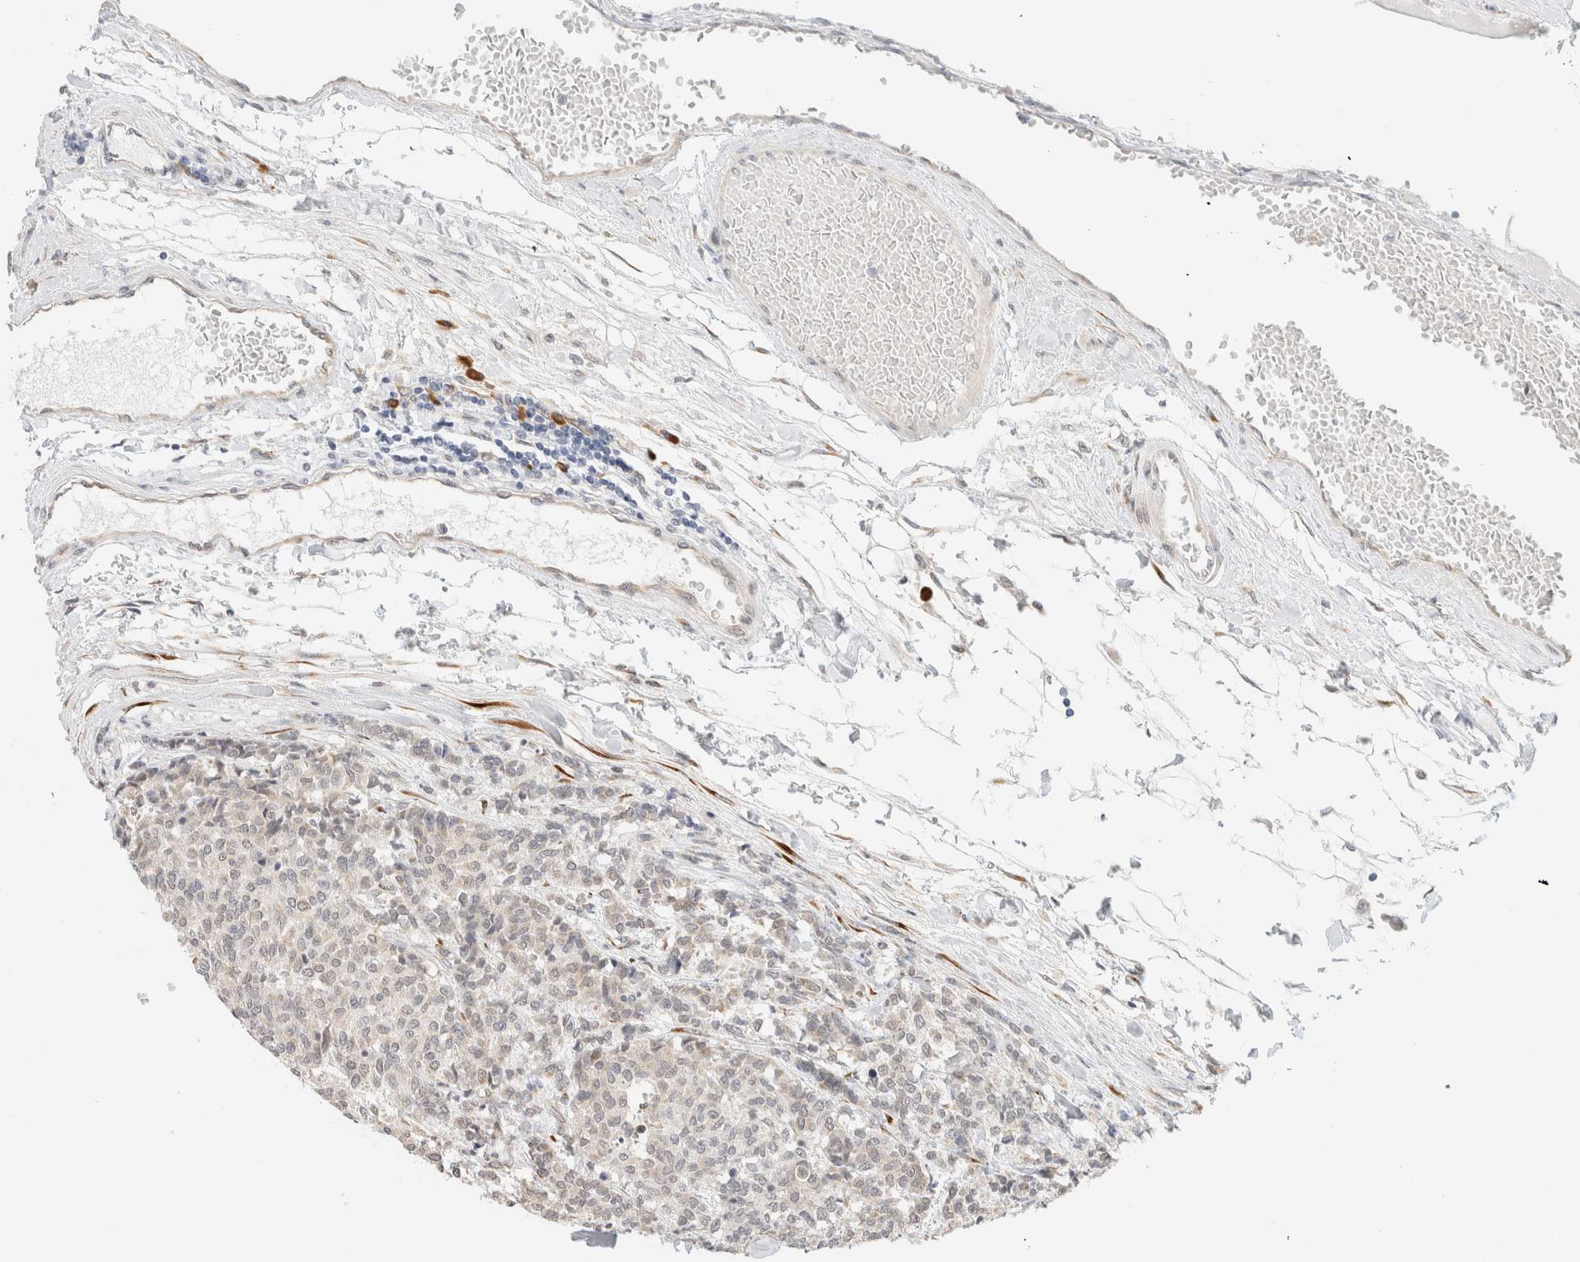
{"staining": {"intensity": "weak", "quantity": "<25%", "location": "cytoplasmic/membranous"}, "tissue": "carcinoid", "cell_type": "Tumor cells", "image_type": "cancer", "snomed": [{"axis": "morphology", "description": "Carcinoid, malignant, NOS"}, {"axis": "topography", "description": "Pancreas"}], "caption": "Immunohistochemical staining of human carcinoid displays no significant staining in tumor cells. The staining was performed using DAB (3,3'-diaminobenzidine) to visualize the protein expression in brown, while the nuclei were stained in blue with hematoxylin (Magnification: 20x).", "gene": "HDLBP", "patient": {"sex": "female", "age": 54}}